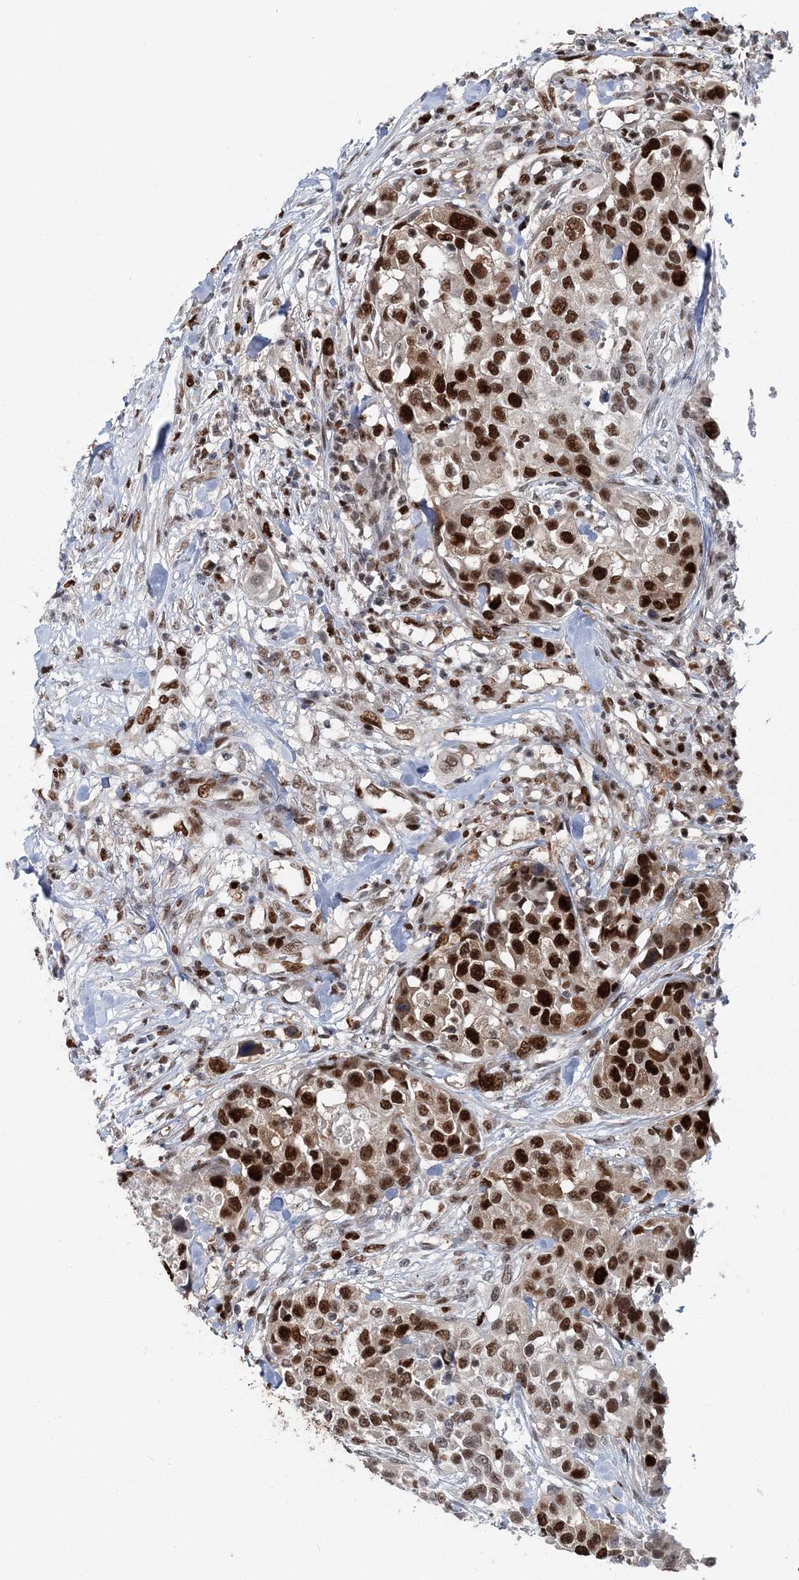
{"staining": {"intensity": "strong", "quantity": ">75%", "location": "nuclear"}, "tissue": "urothelial cancer", "cell_type": "Tumor cells", "image_type": "cancer", "snomed": [{"axis": "morphology", "description": "Urothelial carcinoma, High grade"}, {"axis": "topography", "description": "Urinary bladder"}], "caption": "About >75% of tumor cells in human high-grade urothelial carcinoma reveal strong nuclear protein expression as visualized by brown immunohistochemical staining.", "gene": "HAT1", "patient": {"sex": "female", "age": 80}}